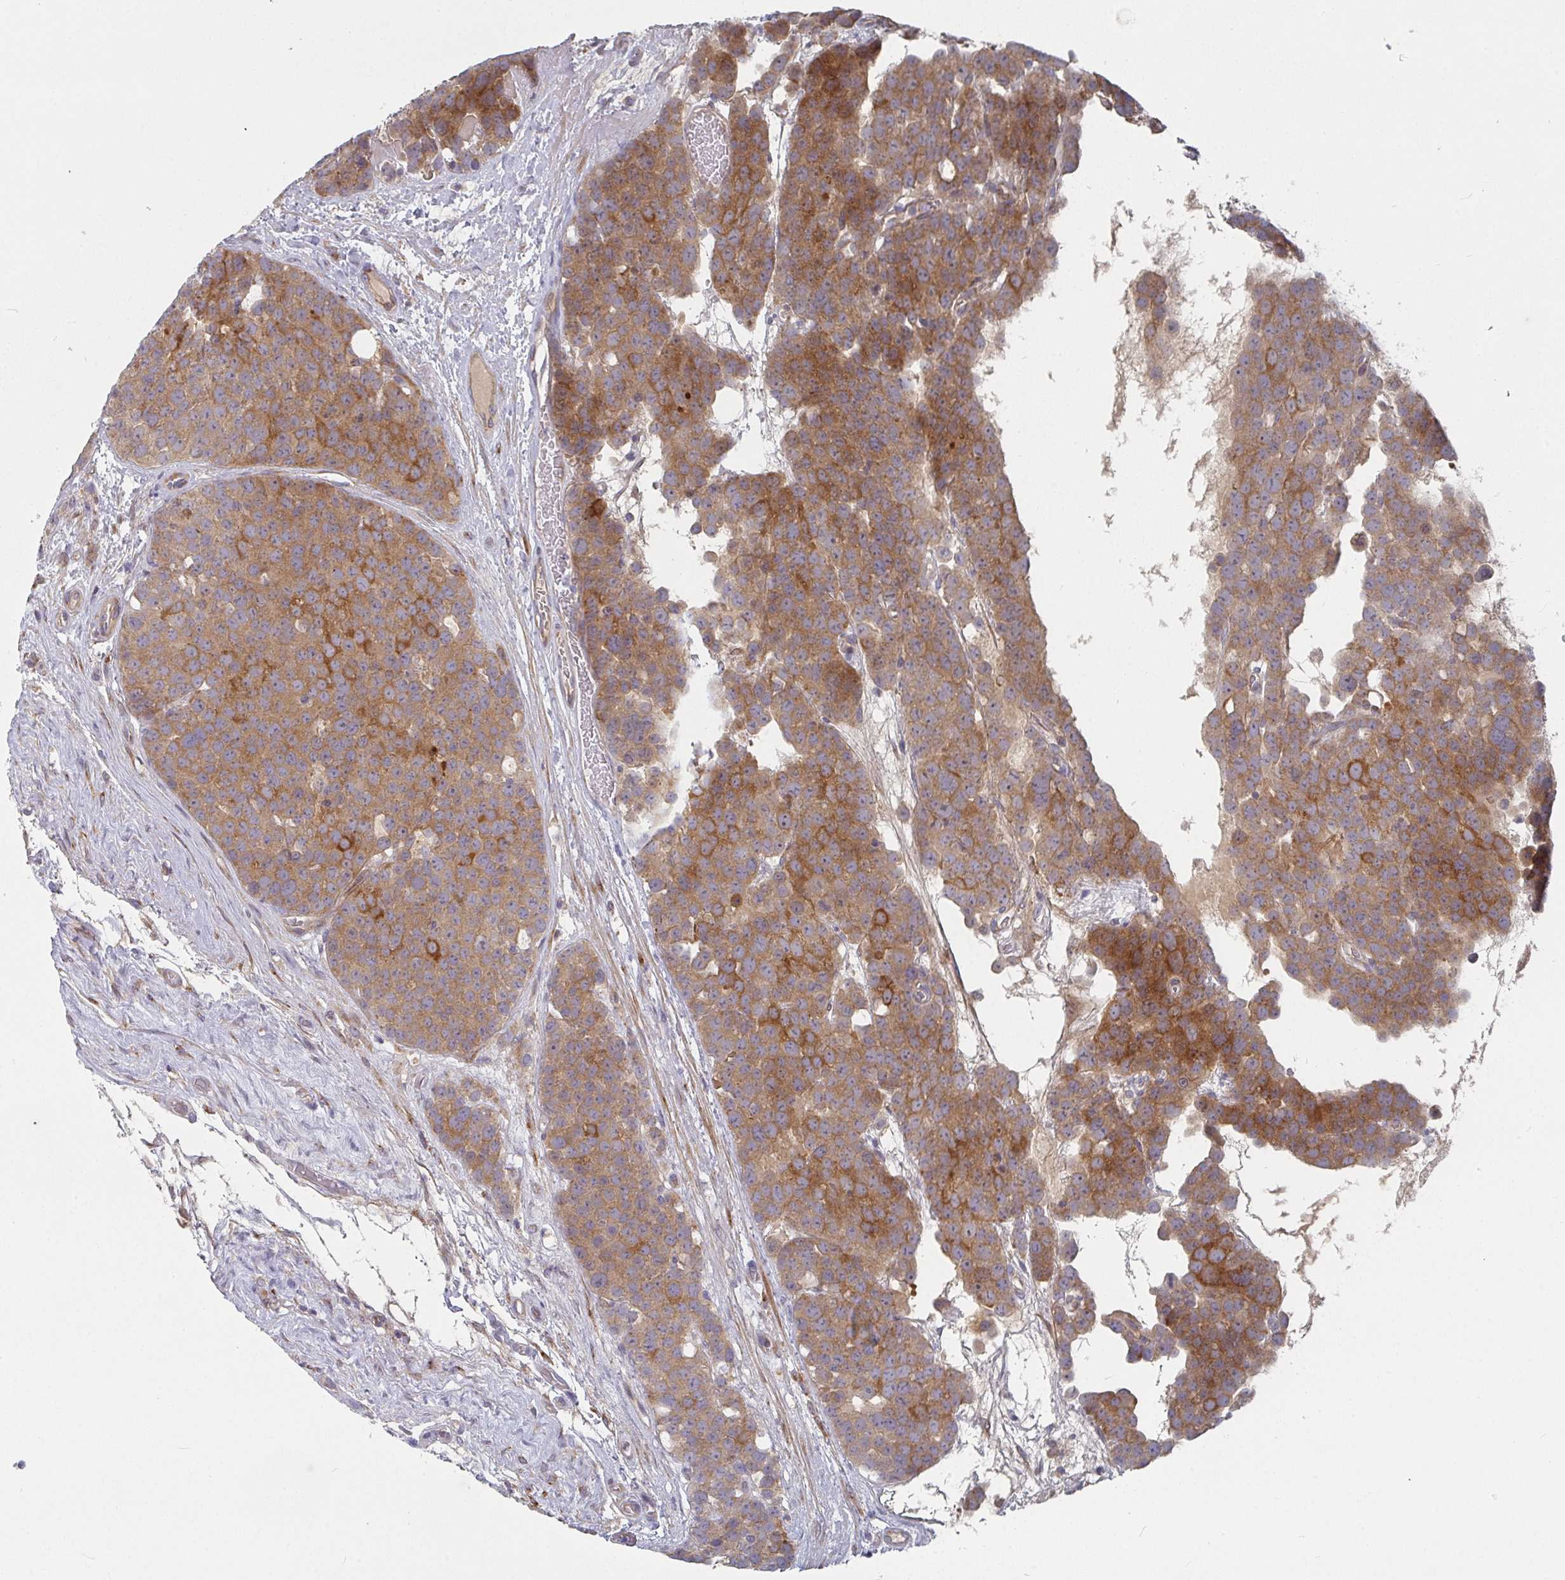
{"staining": {"intensity": "moderate", "quantity": ">75%", "location": "cytoplasmic/membranous"}, "tissue": "testis cancer", "cell_type": "Tumor cells", "image_type": "cancer", "snomed": [{"axis": "morphology", "description": "Seminoma, NOS"}, {"axis": "topography", "description": "Testis"}], "caption": "A high-resolution photomicrograph shows immunohistochemistry staining of testis cancer, which displays moderate cytoplasmic/membranous expression in approximately >75% of tumor cells.", "gene": "RHEBL1", "patient": {"sex": "male", "age": 71}}